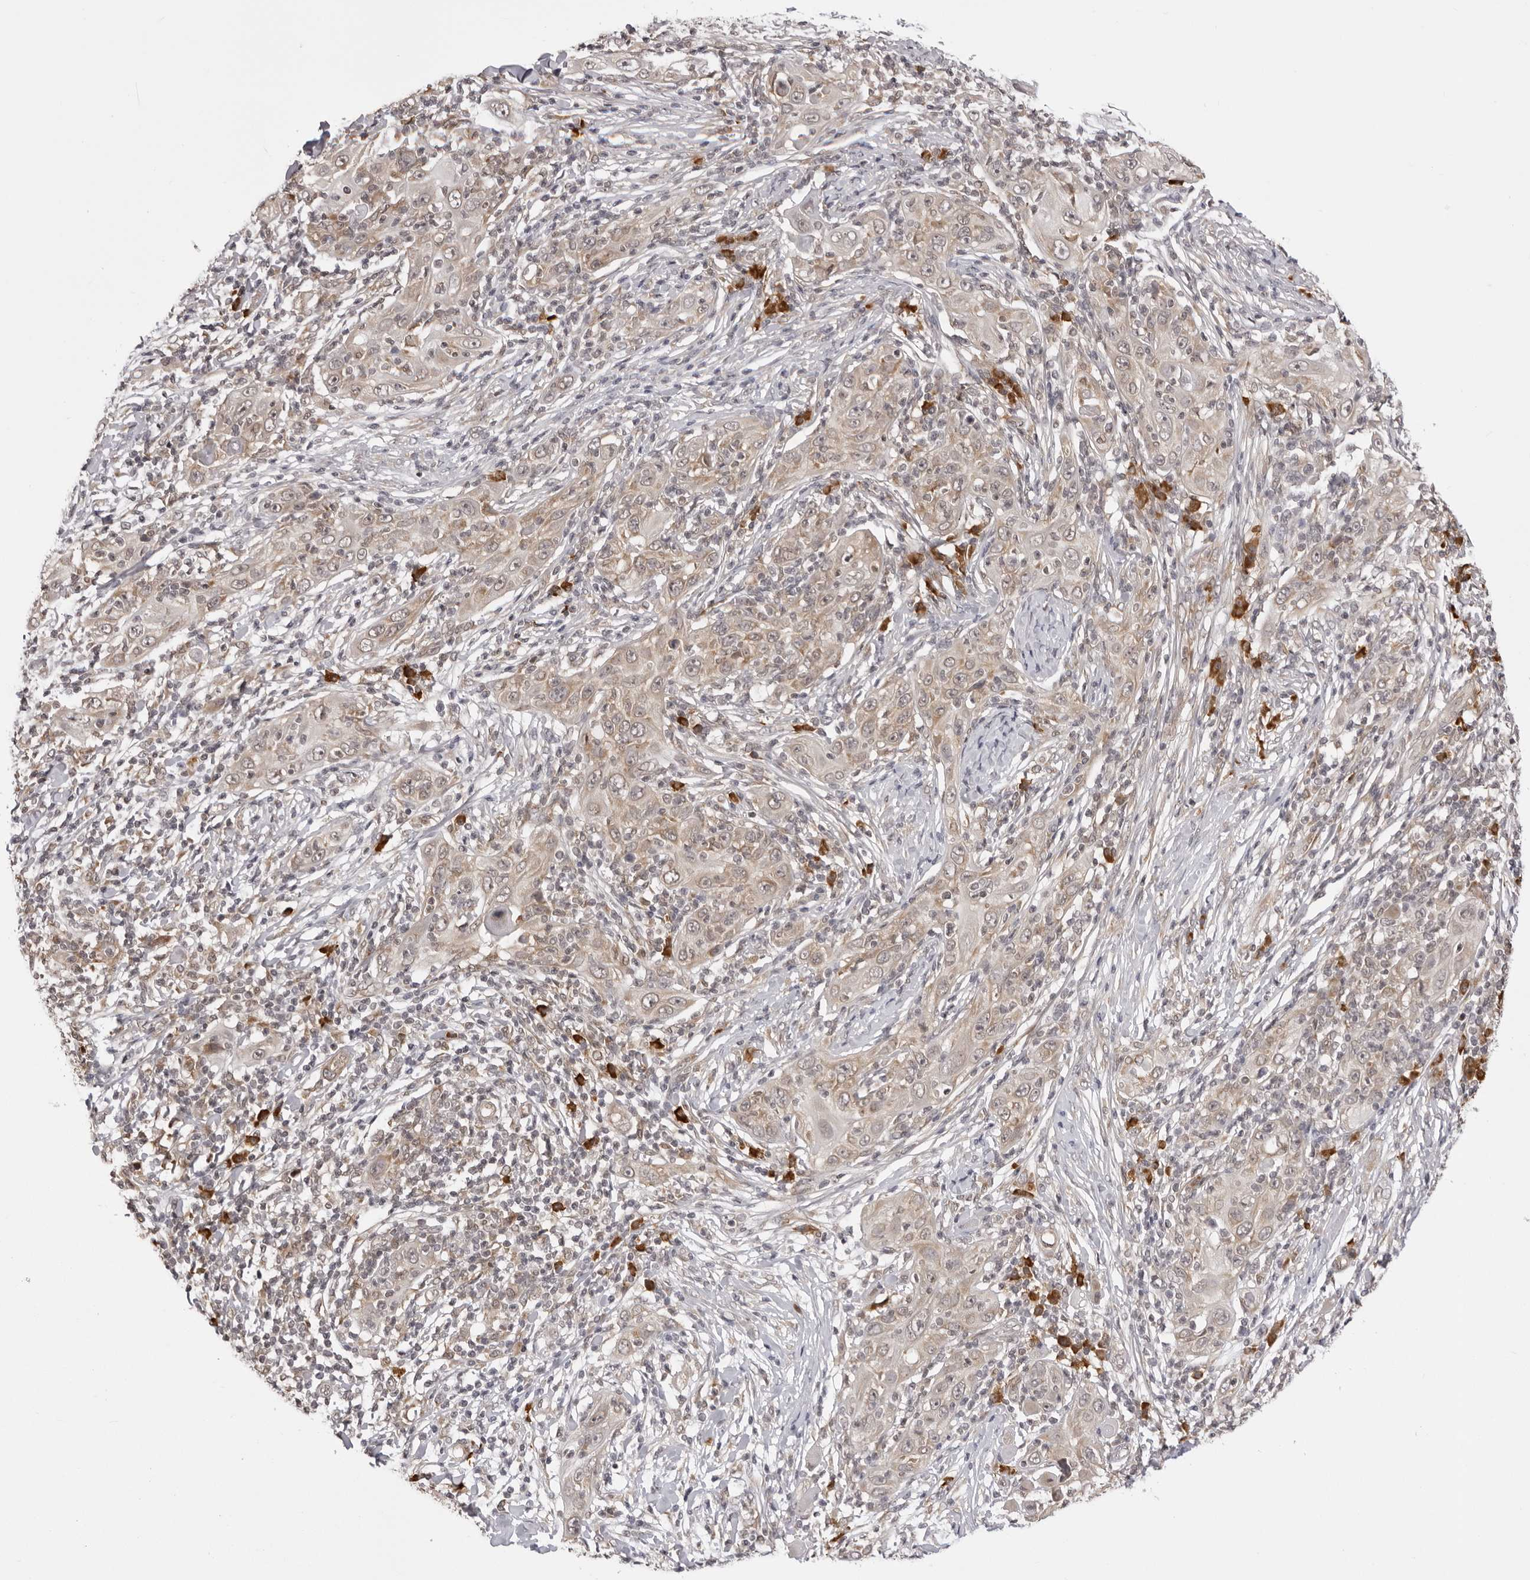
{"staining": {"intensity": "weak", "quantity": "25%-75%", "location": "cytoplasmic/membranous"}, "tissue": "skin cancer", "cell_type": "Tumor cells", "image_type": "cancer", "snomed": [{"axis": "morphology", "description": "Squamous cell carcinoma, NOS"}, {"axis": "topography", "description": "Skin"}], "caption": "Skin cancer (squamous cell carcinoma) stained with a brown dye displays weak cytoplasmic/membranous positive positivity in about 25%-75% of tumor cells.", "gene": "ZC3H11A", "patient": {"sex": "female", "age": 88}}